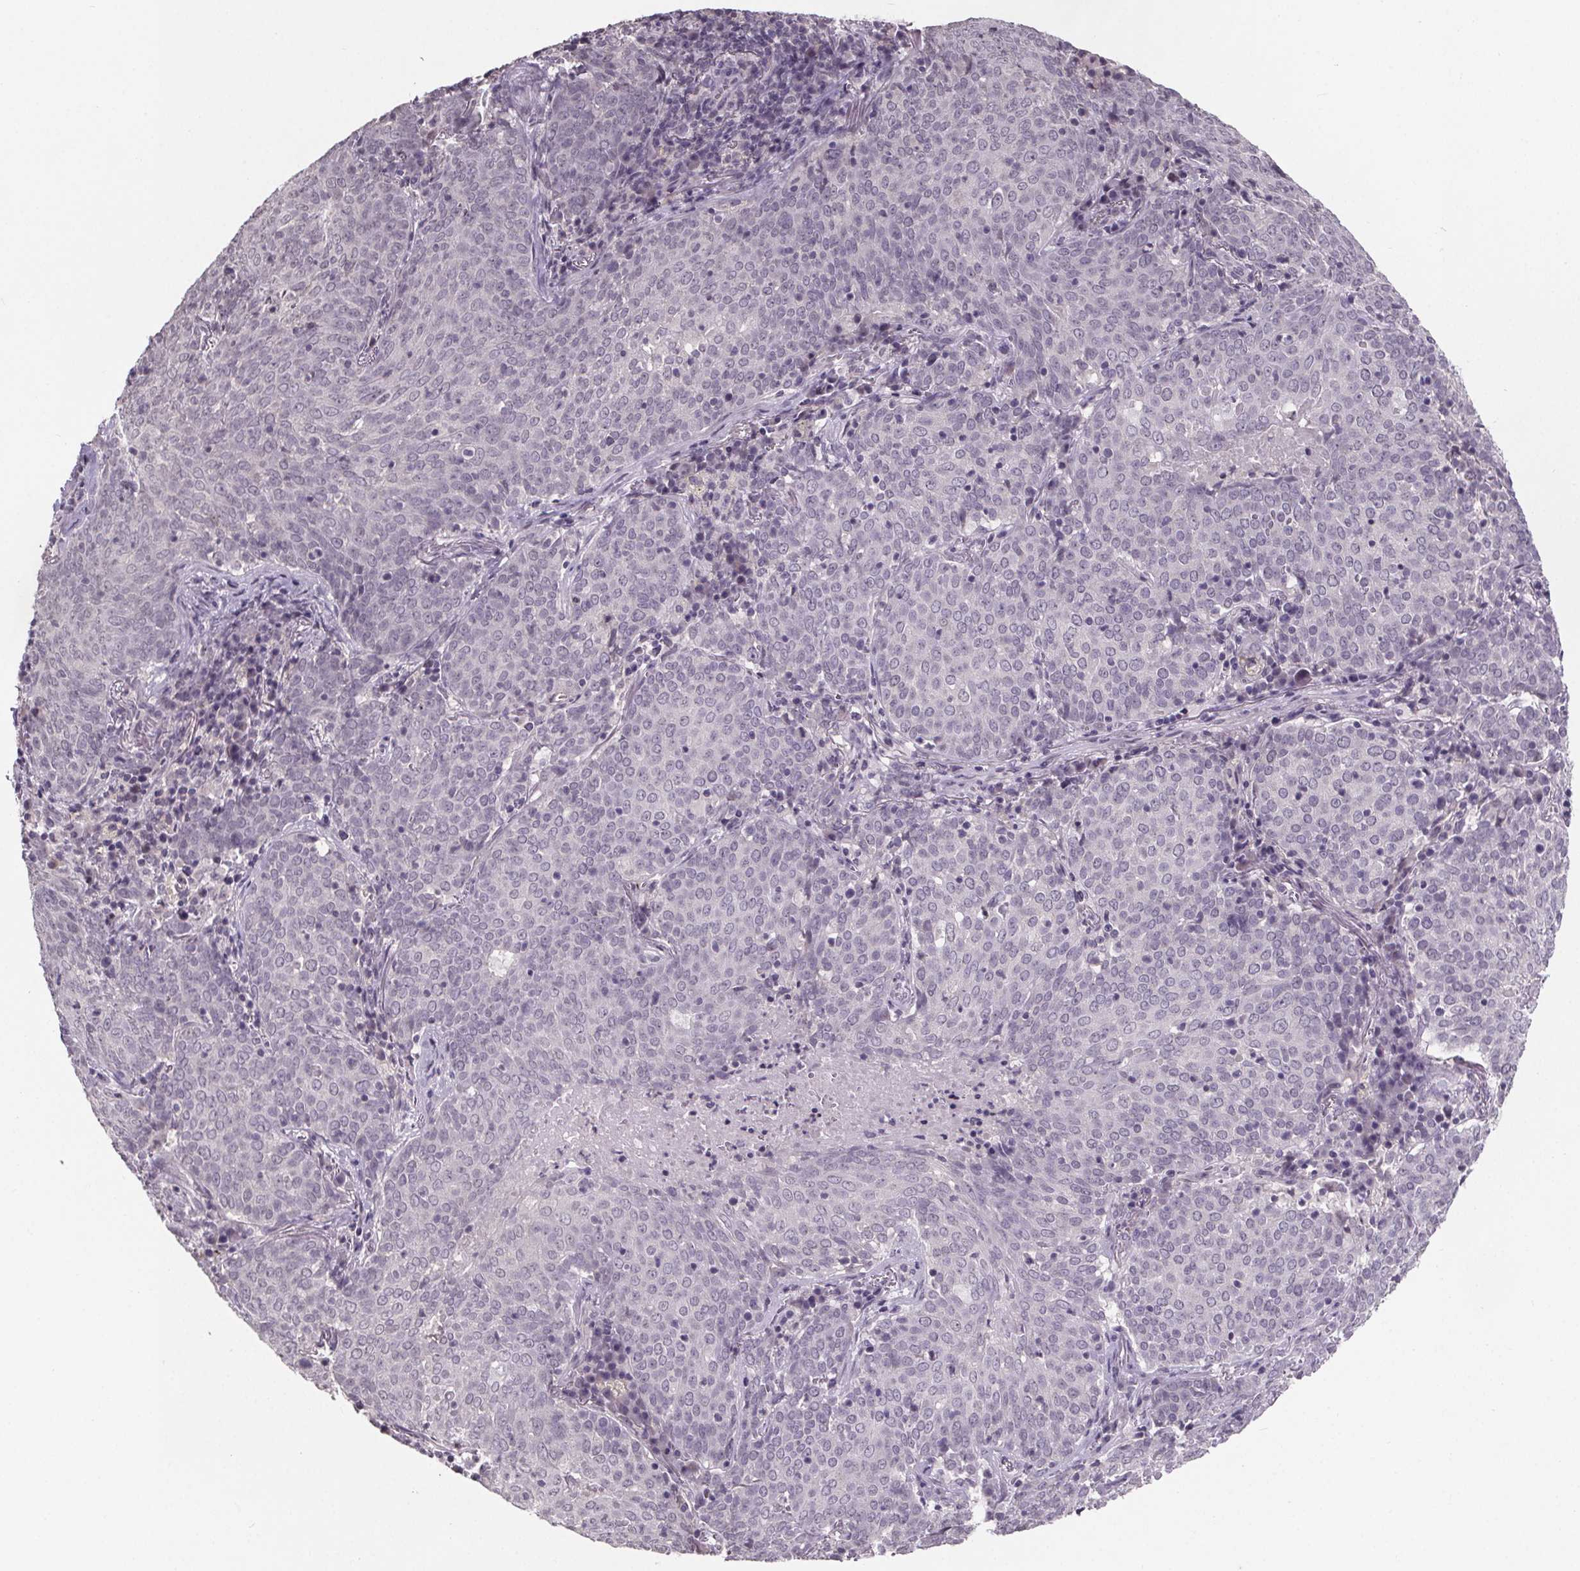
{"staining": {"intensity": "negative", "quantity": "none", "location": "none"}, "tissue": "lung cancer", "cell_type": "Tumor cells", "image_type": "cancer", "snomed": [{"axis": "morphology", "description": "Squamous cell carcinoma, NOS"}, {"axis": "topography", "description": "Lung"}], "caption": "DAB (3,3'-diaminobenzidine) immunohistochemical staining of human squamous cell carcinoma (lung) exhibits no significant expression in tumor cells. Nuclei are stained in blue.", "gene": "NKX6-1", "patient": {"sex": "male", "age": 82}}